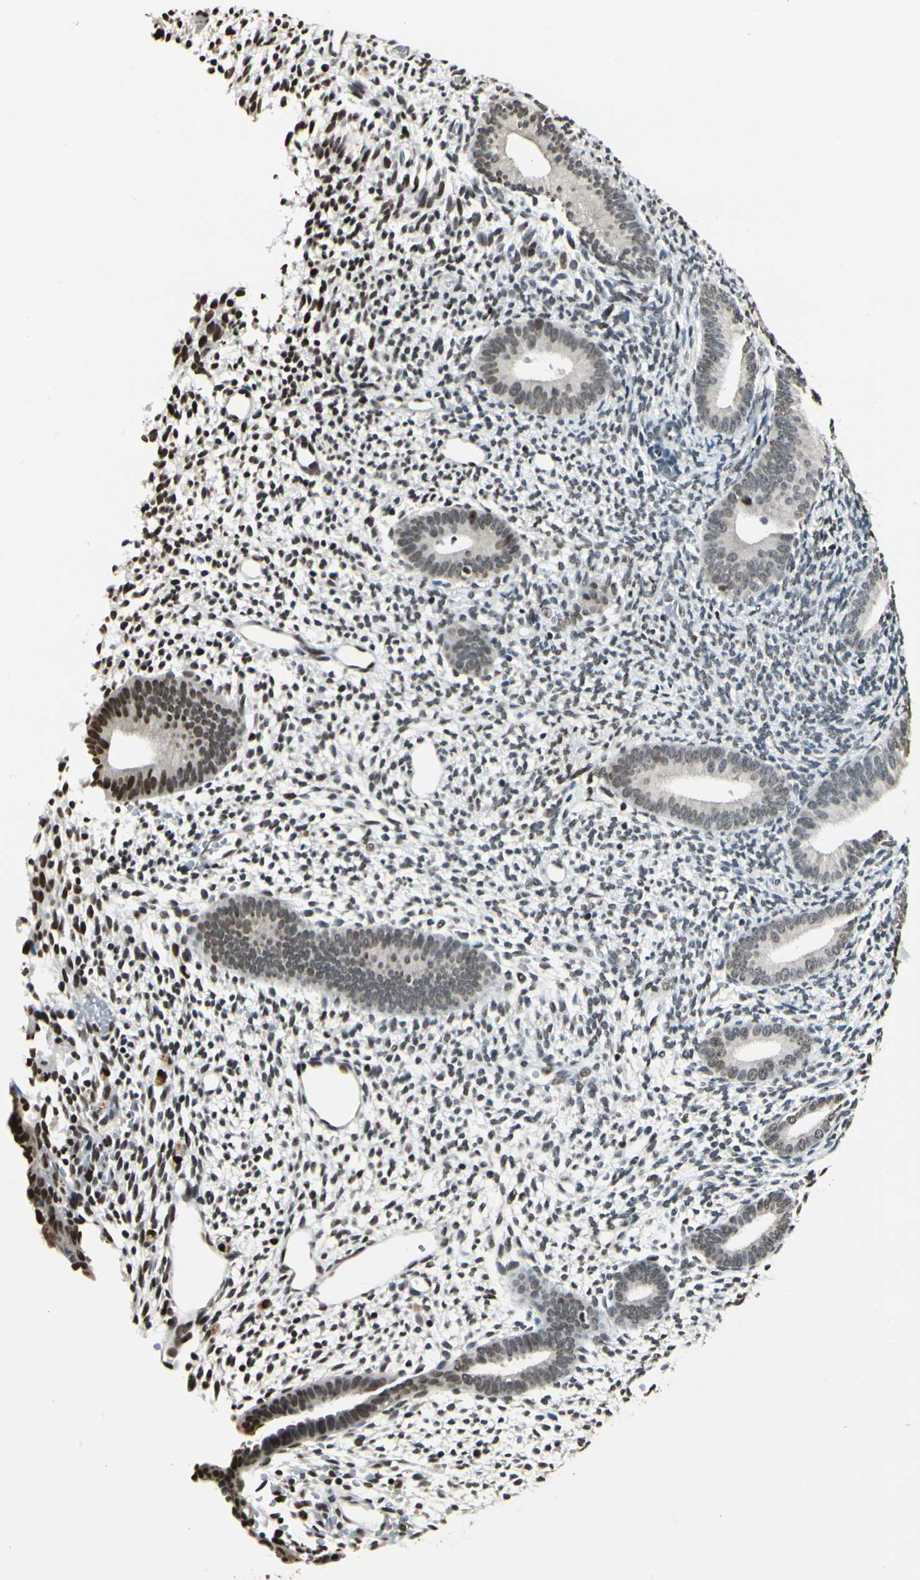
{"staining": {"intensity": "moderate", "quantity": "25%-75%", "location": "nuclear"}, "tissue": "endometrium", "cell_type": "Cells in endometrial stroma", "image_type": "normal", "snomed": [{"axis": "morphology", "description": "Normal tissue, NOS"}, {"axis": "topography", "description": "Smooth muscle"}, {"axis": "topography", "description": "Endometrium"}], "caption": "Immunohistochemical staining of normal endometrium reveals 25%-75% levels of moderate nuclear protein expression in approximately 25%-75% of cells in endometrial stroma.", "gene": "FANCG", "patient": {"sex": "female", "age": 57}}